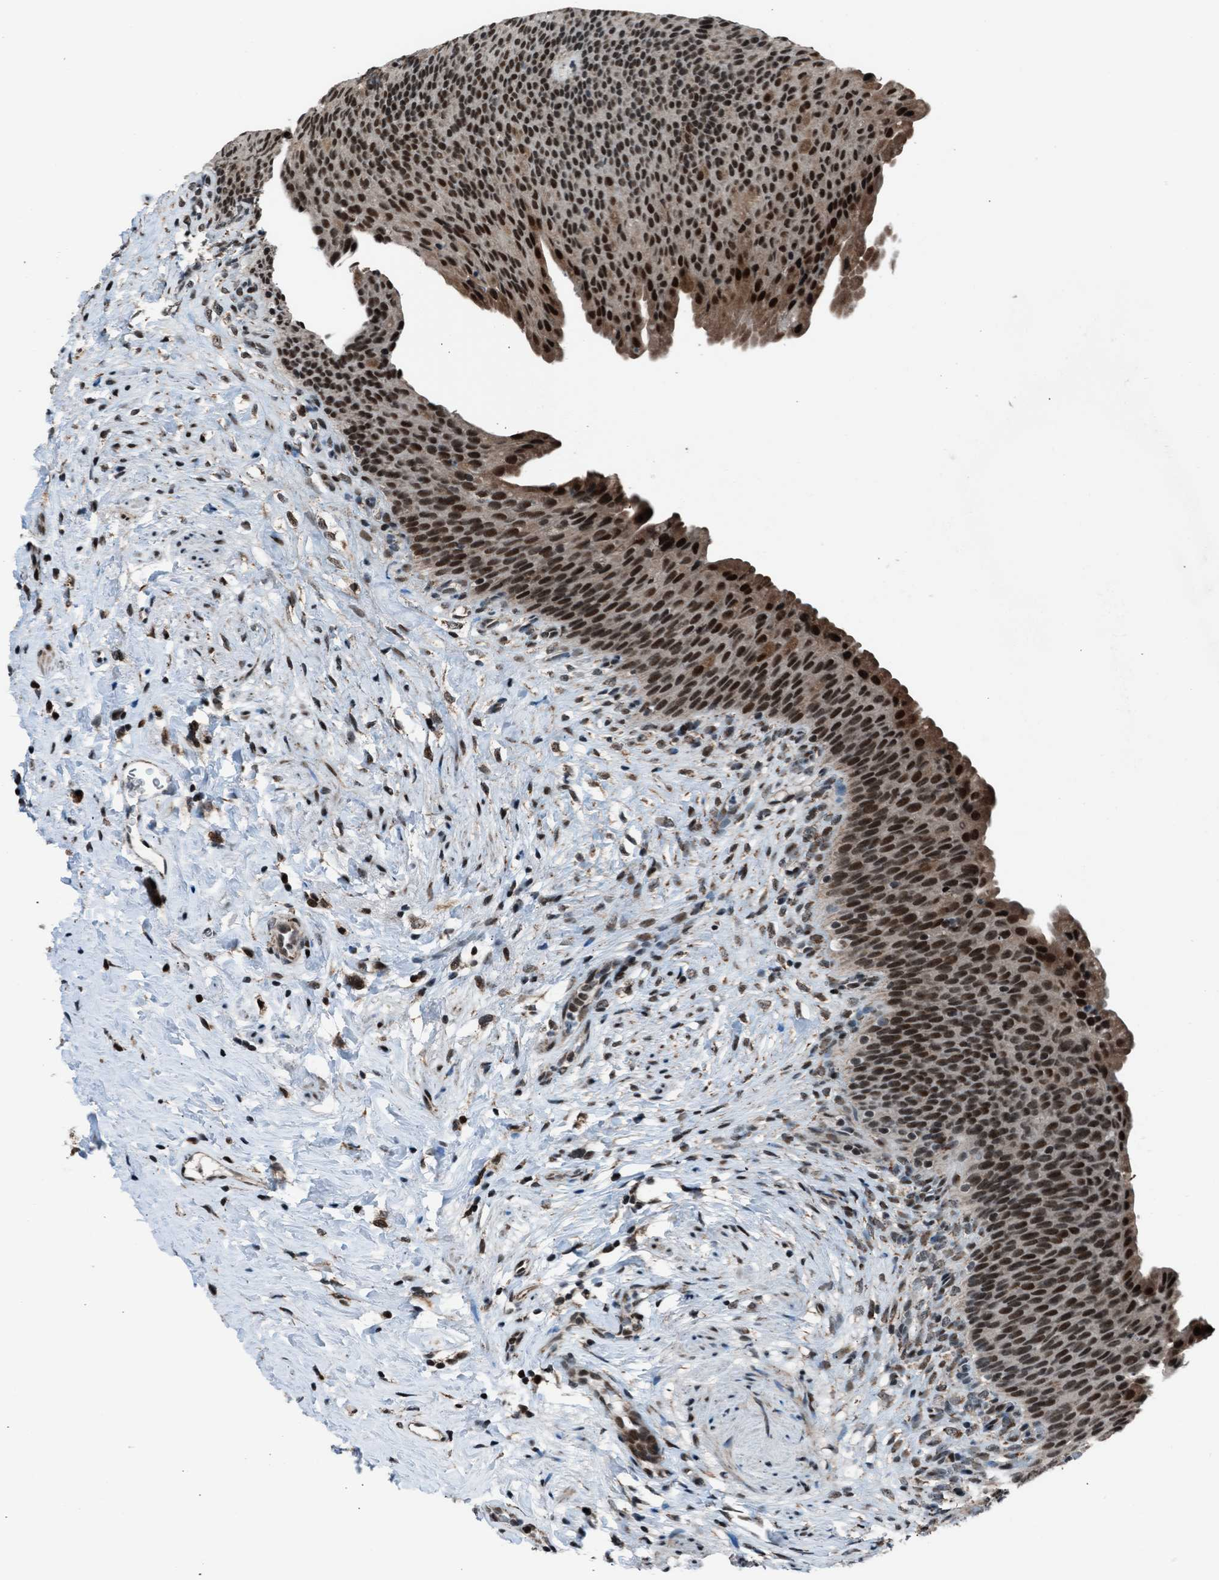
{"staining": {"intensity": "strong", "quantity": ">75%", "location": "cytoplasmic/membranous,nuclear"}, "tissue": "urinary bladder", "cell_type": "Urothelial cells", "image_type": "normal", "snomed": [{"axis": "morphology", "description": "Normal tissue, NOS"}, {"axis": "topography", "description": "Urinary bladder"}], "caption": "Immunohistochemistry (IHC) photomicrograph of normal urinary bladder: human urinary bladder stained using immunohistochemistry (IHC) shows high levels of strong protein expression localized specifically in the cytoplasmic/membranous,nuclear of urothelial cells, appearing as a cytoplasmic/membranous,nuclear brown color.", "gene": "MORC3", "patient": {"sex": "female", "age": 79}}